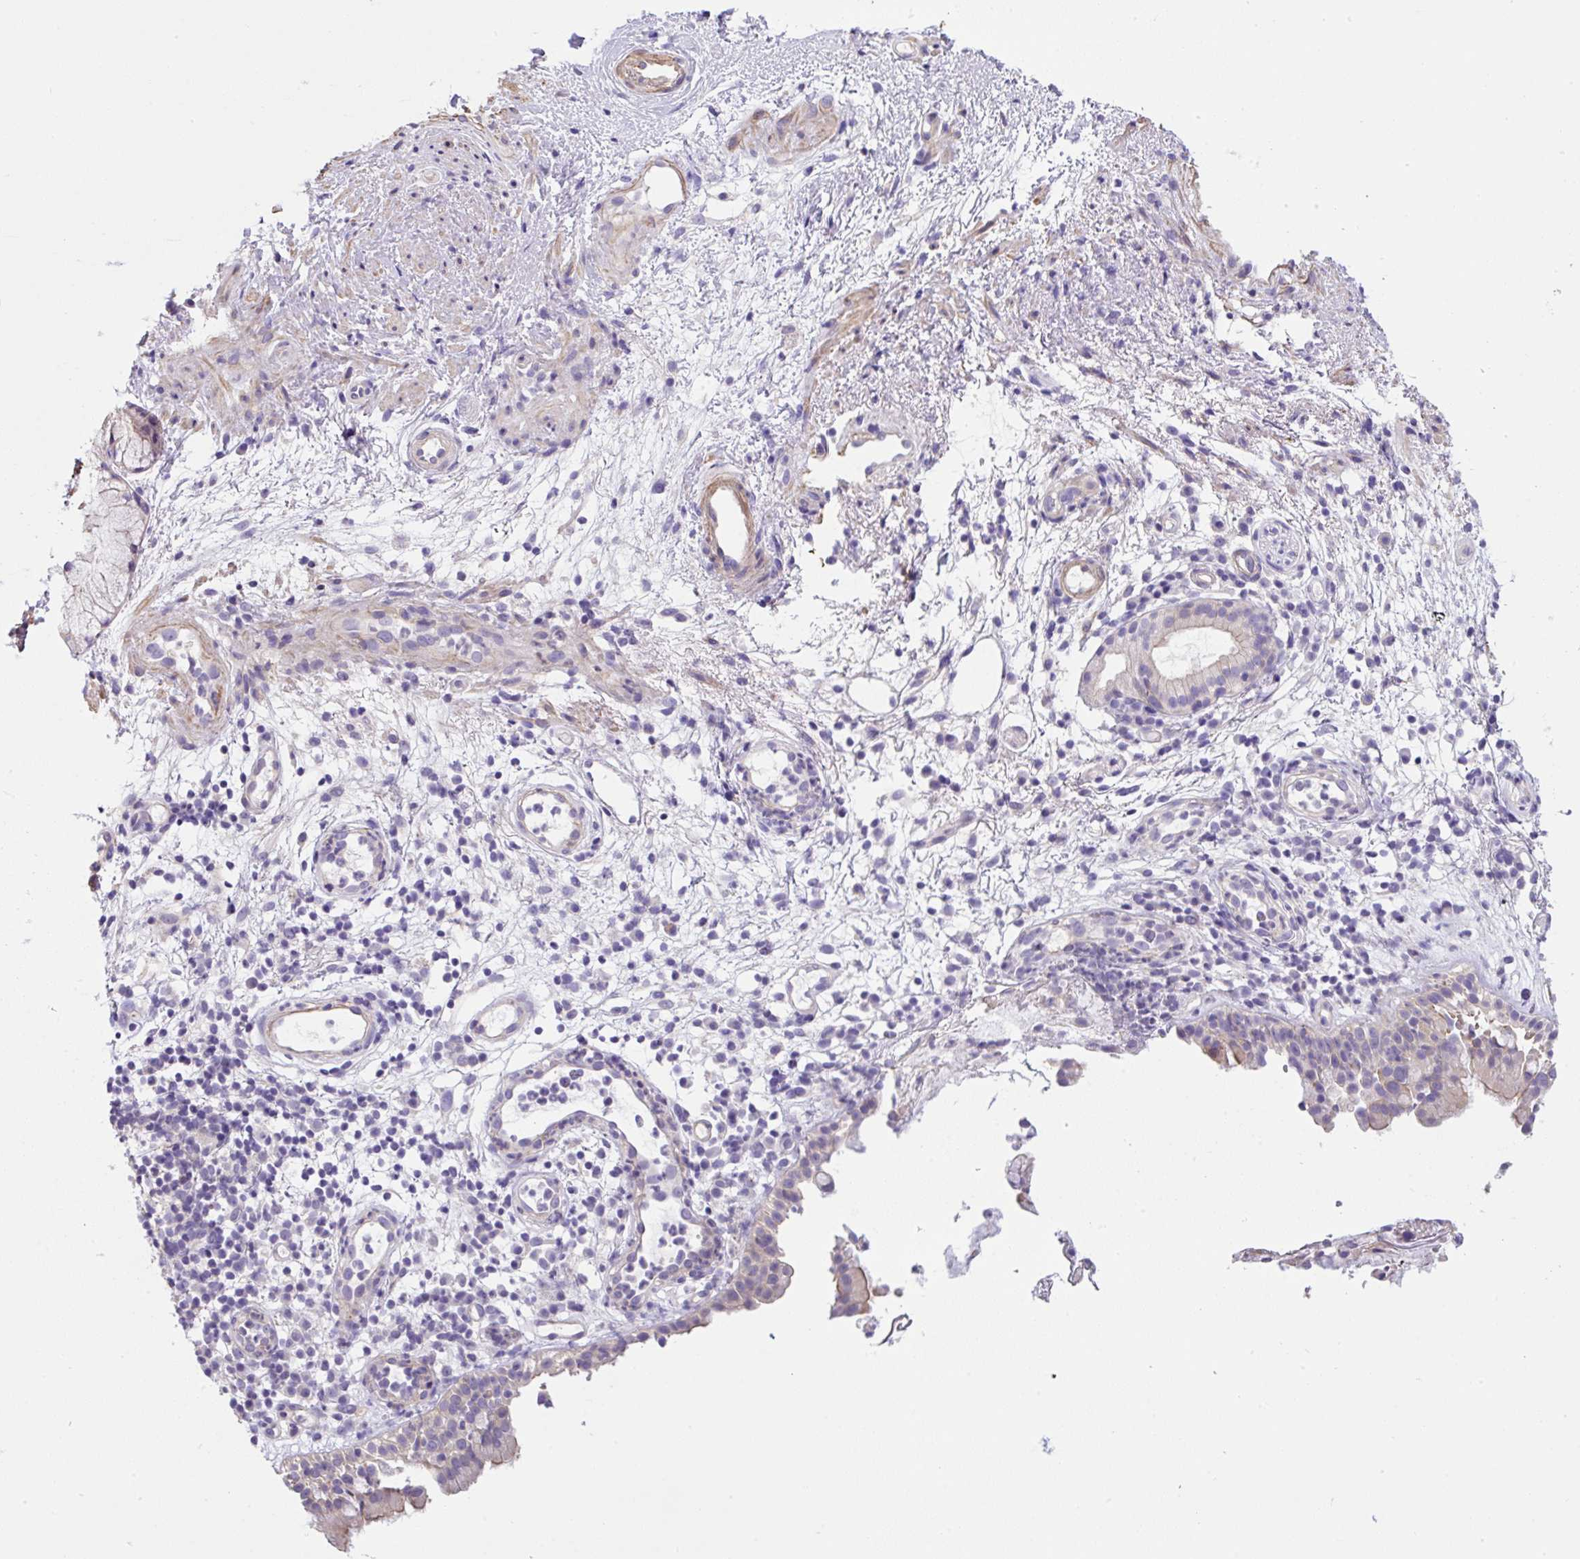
{"staining": {"intensity": "negative", "quantity": "none", "location": "none"}, "tissue": "nasopharynx", "cell_type": "Respiratory epithelial cells", "image_type": "normal", "snomed": [{"axis": "morphology", "description": "Normal tissue, NOS"}, {"axis": "morphology", "description": "Inflammation, NOS"}, {"axis": "topography", "description": "Nasopharynx"}], "caption": "There is no significant expression in respiratory epithelial cells of nasopharynx. (Stains: DAB immunohistochemistry (IHC) with hematoxylin counter stain, Microscopy: brightfield microscopy at high magnification).", "gene": "NPTN", "patient": {"sex": "male", "age": 54}}